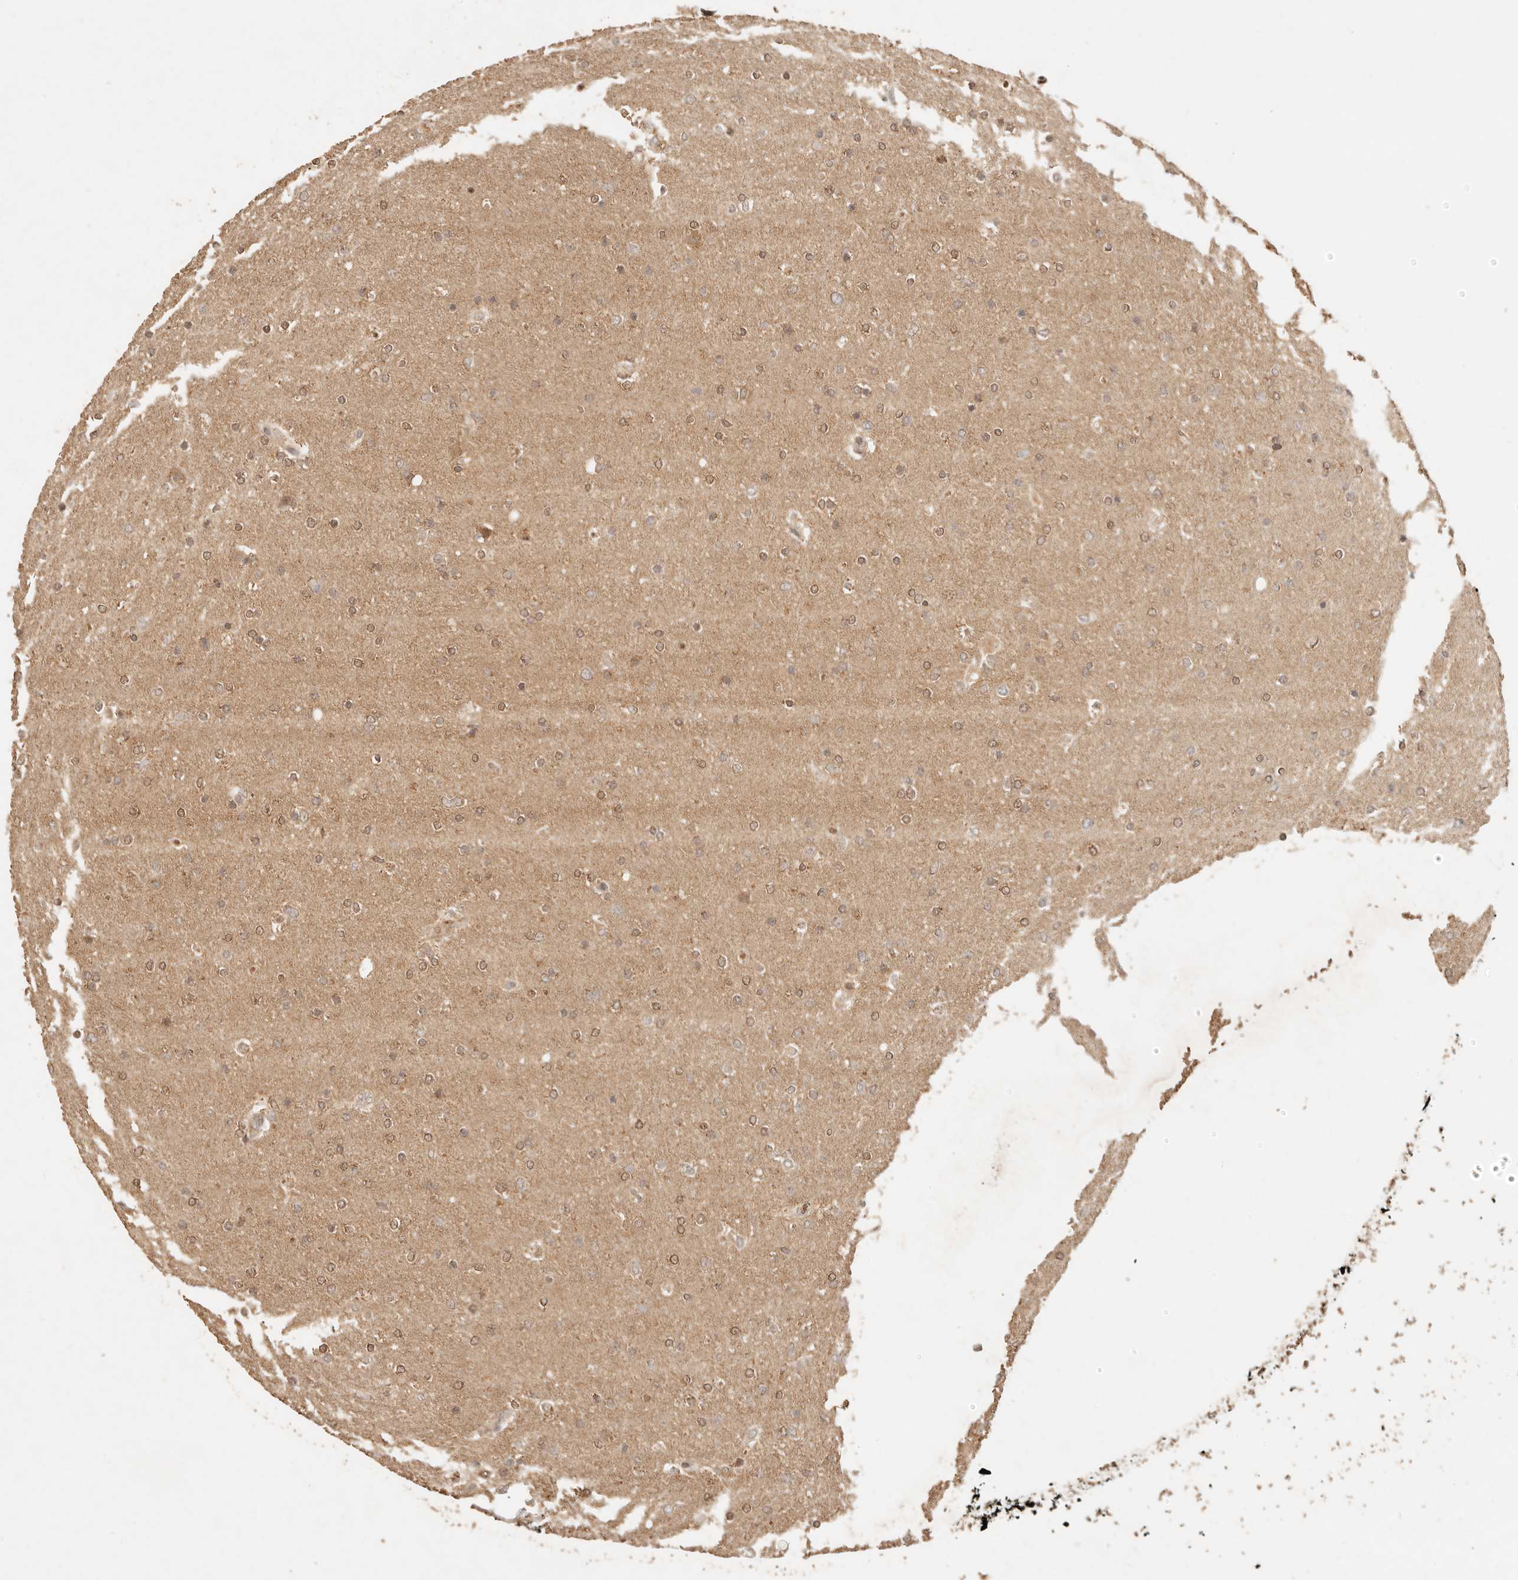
{"staining": {"intensity": "weak", "quantity": ">75%", "location": "cytoplasmic/membranous,nuclear"}, "tissue": "glioma", "cell_type": "Tumor cells", "image_type": "cancer", "snomed": [{"axis": "morphology", "description": "Glioma, malignant, High grade"}, {"axis": "topography", "description": "Cerebral cortex"}], "caption": "An image showing weak cytoplasmic/membranous and nuclear positivity in approximately >75% of tumor cells in malignant high-grade glioma, as visualized by brown immunohistochemical staining.", "gene": "INTS11", "patient": {"sex": "female", "age": 36}}